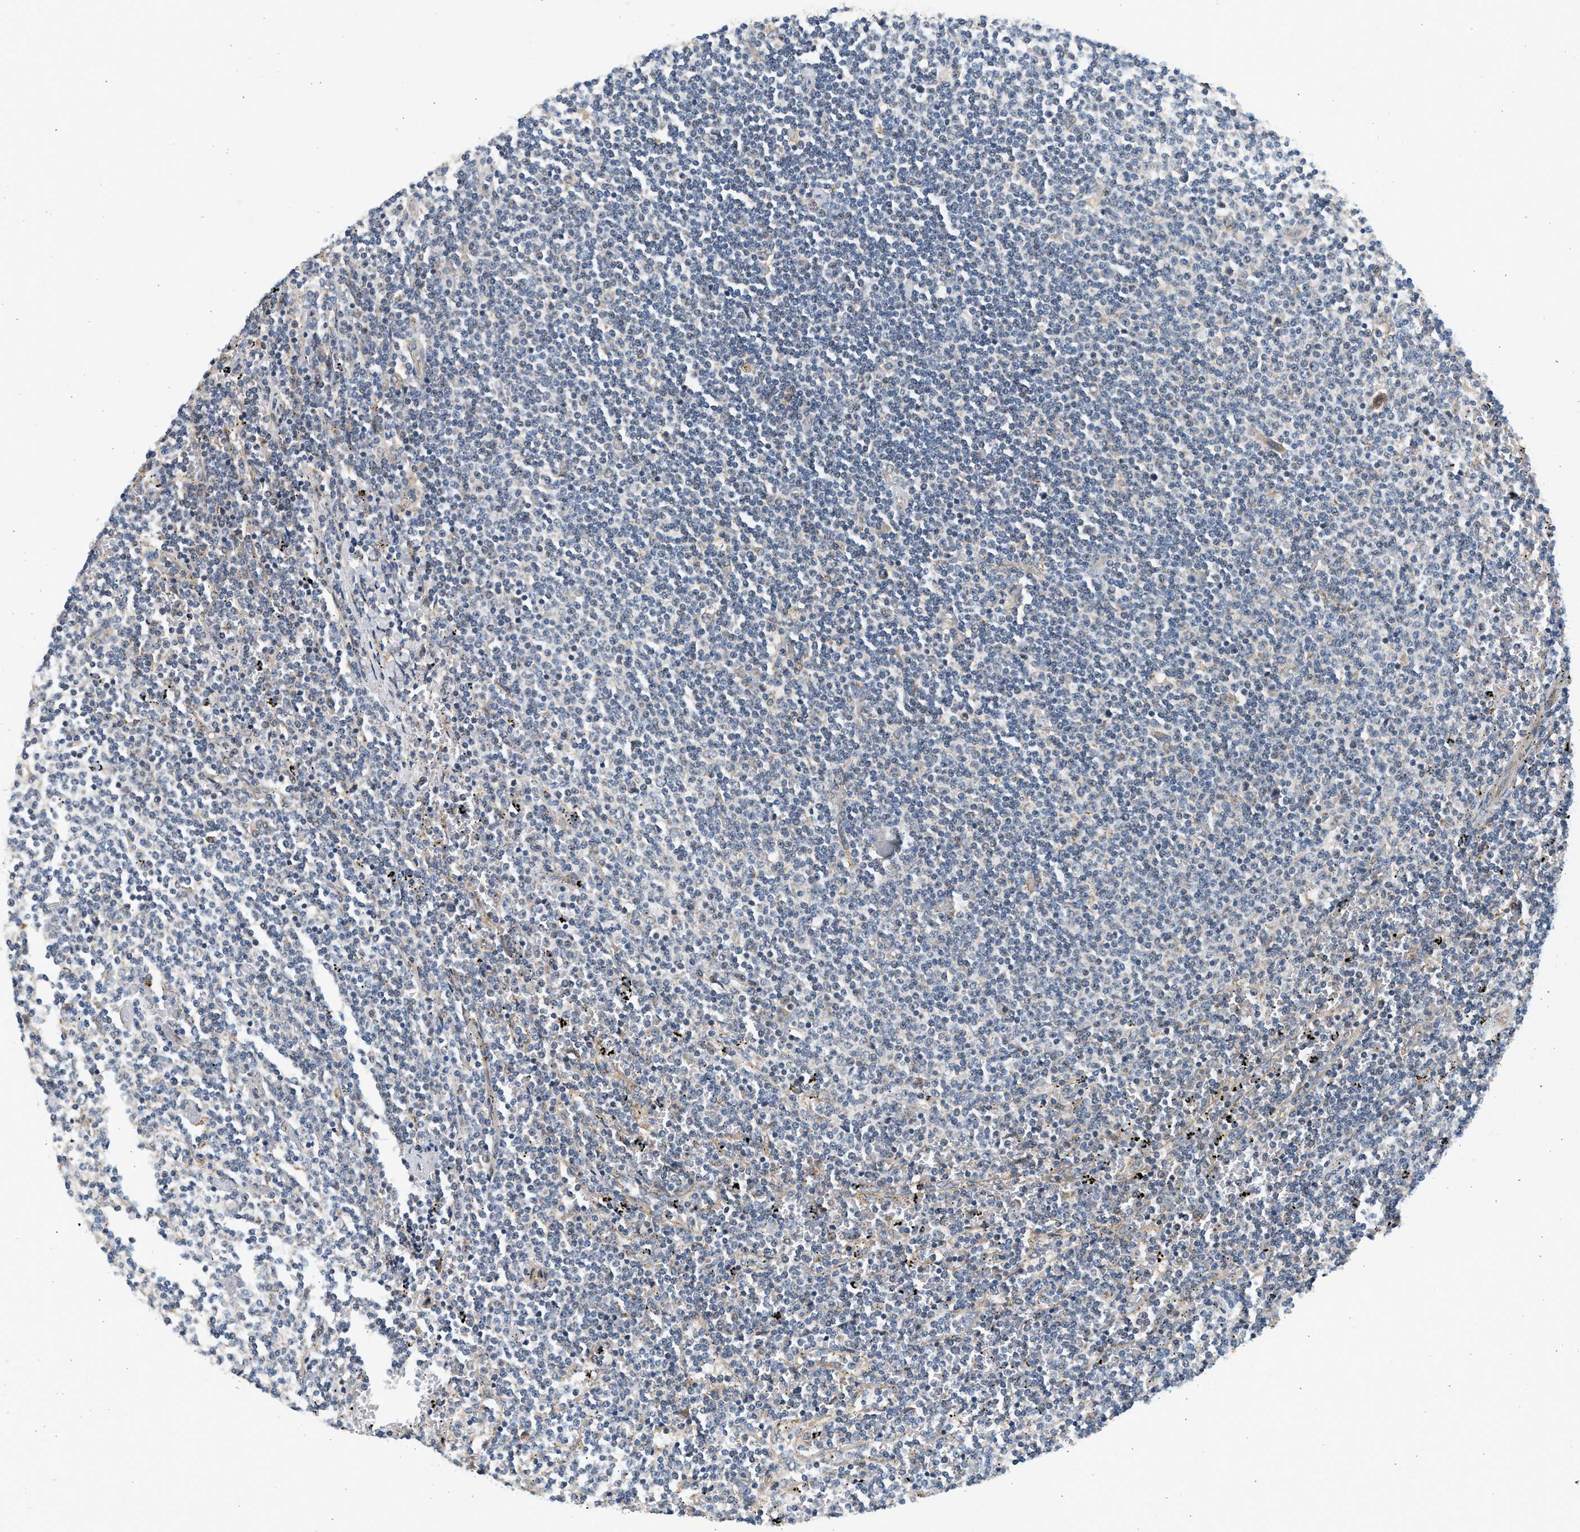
{"staining": {"intensity": "negative", "quantity": "none", "location": "none"}, "tissue": "lymphoma", "cell_type": "Tumor cells", "image_type": "cancer", "snomed": [{"axis": "morphology", "description": "Malignant lymphoma, non-Hodgkin's type, Low grade"}, {"axis": "topography", "description": "Spleen"}], "caption": "An IHC histopathology image of malignant lymphoma, non-Hodgkin's type (low-grade) is shown. There is no staining in tumor cells of malignant lymphoma, non-Hodgkin's type (low-grade).", "gene": "KDELR2", "patient": {"sex": "female", "age": 50}}